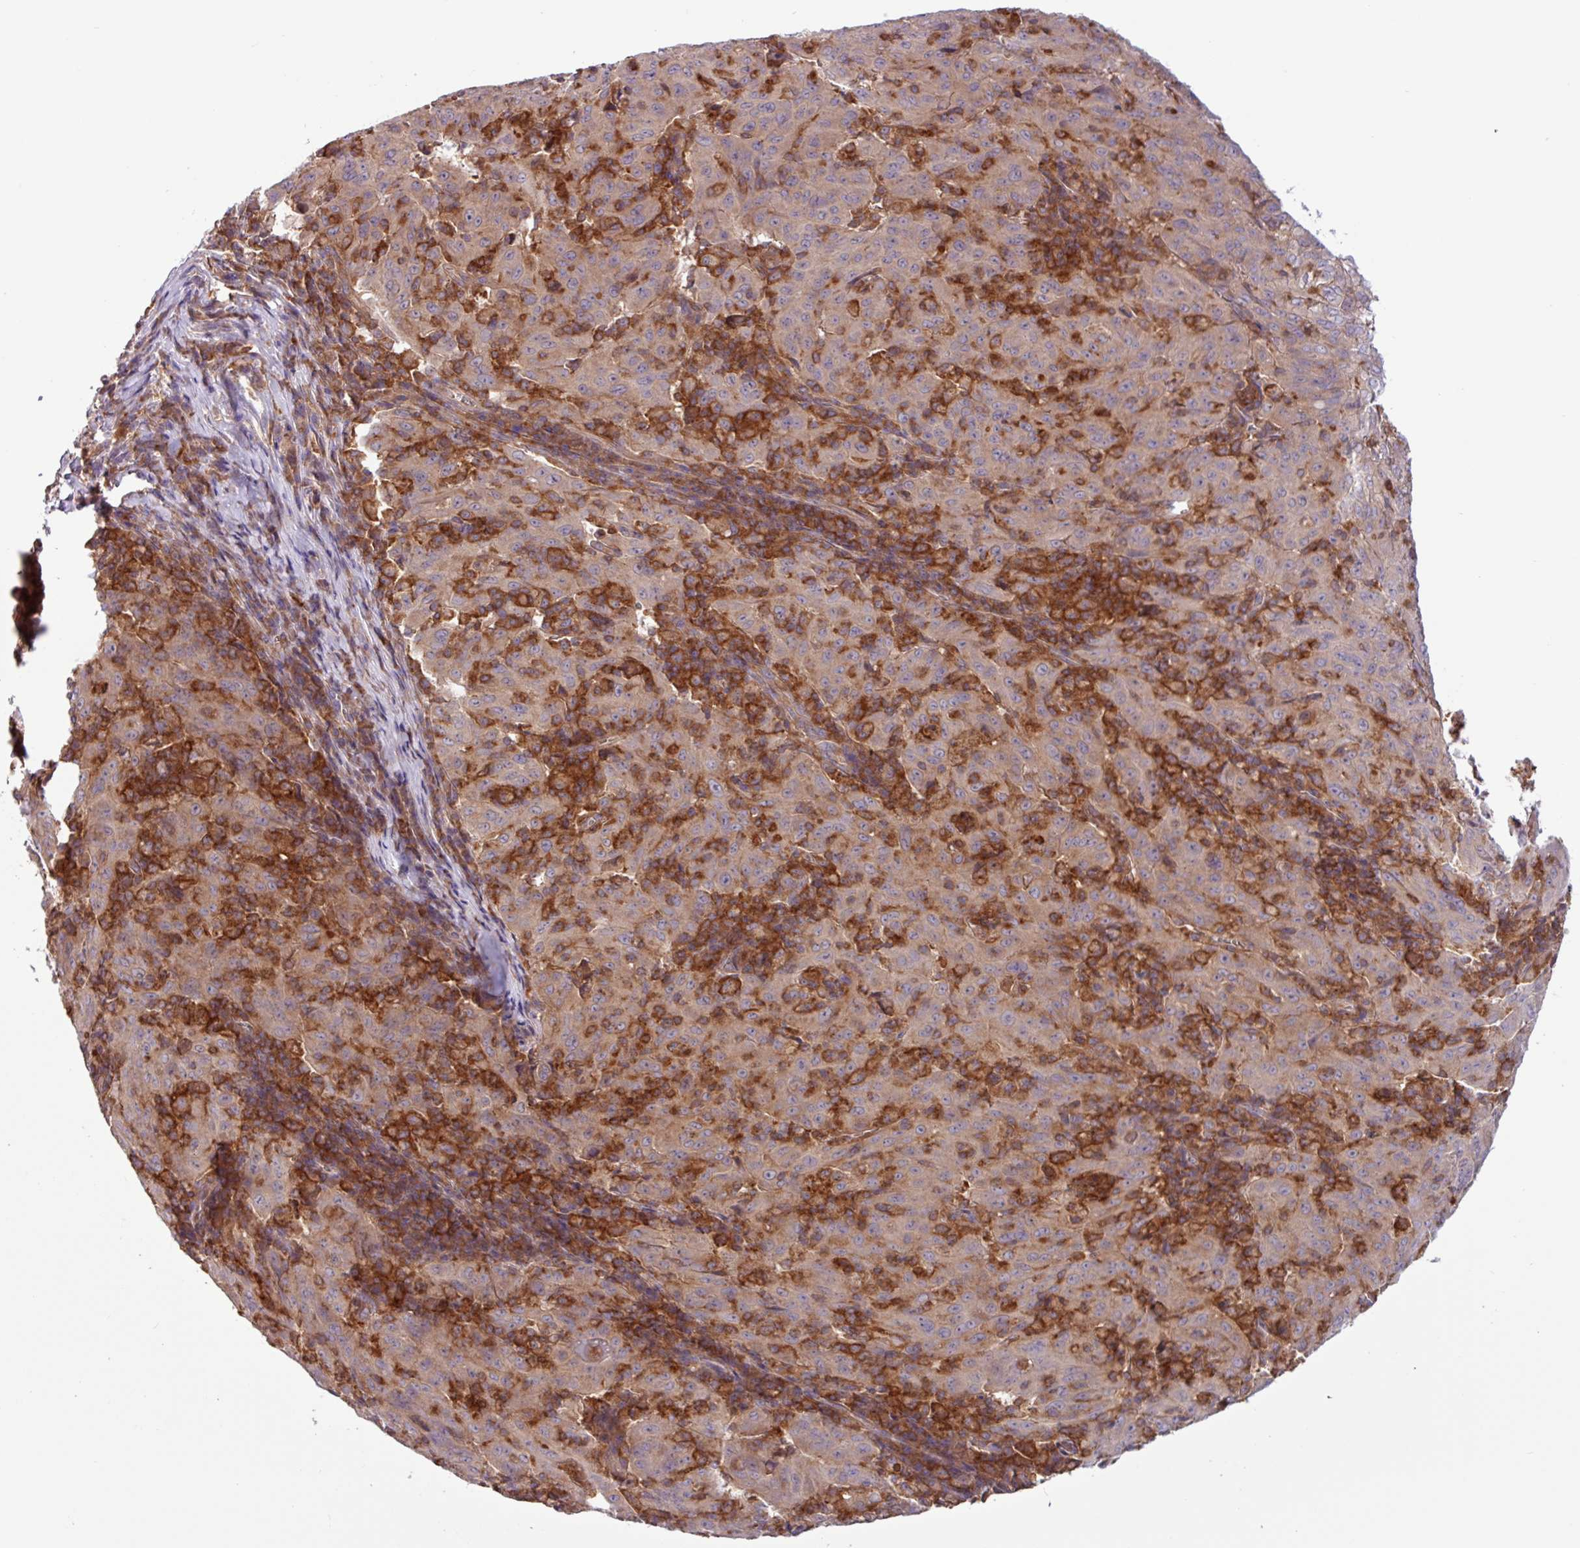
{"staining": {"intensity": "weak", "quantity": ">75%", "location": "cytoplasmic/membranous"}, "tissue": "pancreatic cancer", "cell_type": "Tumor cells", "image_type": "cancer", "snomed": [{"axis": "morphology", "description": "Adenocarcinoma, NOS"}, {"axis": "topography", "description": "Pancreas"}], "caption": "Protein staining exhibits weak cytoplasmic/membranous positivity in about >75% of tumor cells in adenocarcinoma (pancreatic).", "gene": "ACTR3", "patient": {"sex": "male", "age": 63}}